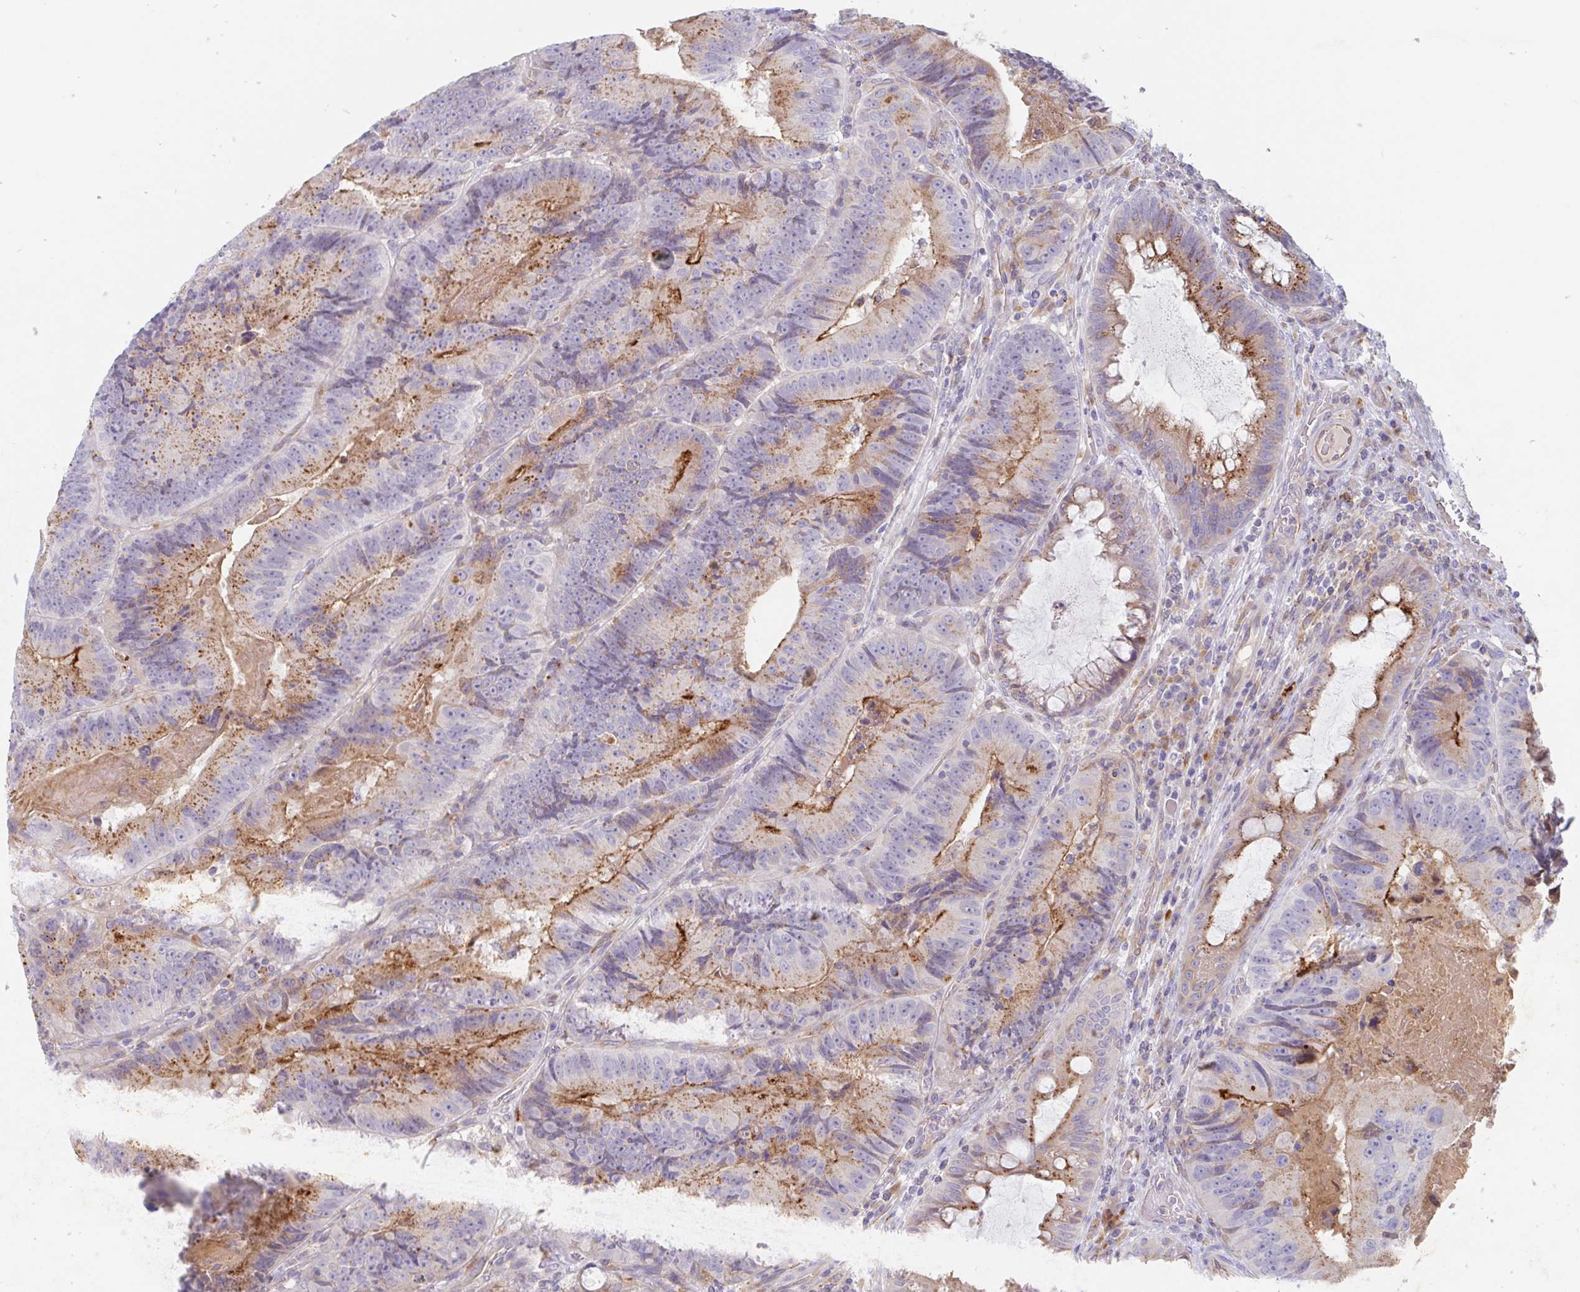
{"staining": {"intensity": "moderate", "quantity": ">75%", "location": "cytoplasmic/membranous"}, "tissue": "colorectal cancer", "cell_type": "Tumor cells", "image_type": "cancer", "snomed": [{"axis": "morphology", "description": "Adenocarcinoma, NOS"}, {"axis": "topography", "description": "Colon"}], "caption": "A brown stain shows moderate cytoplasmic/membranous staining of a protein in human adenocarcinoma (colorectal) tumor cells. (DAB = brown stain, brightfield microscopy at high magnification).", "gene": "MANBA", "patient": {"sex": "female", "age": 86}}